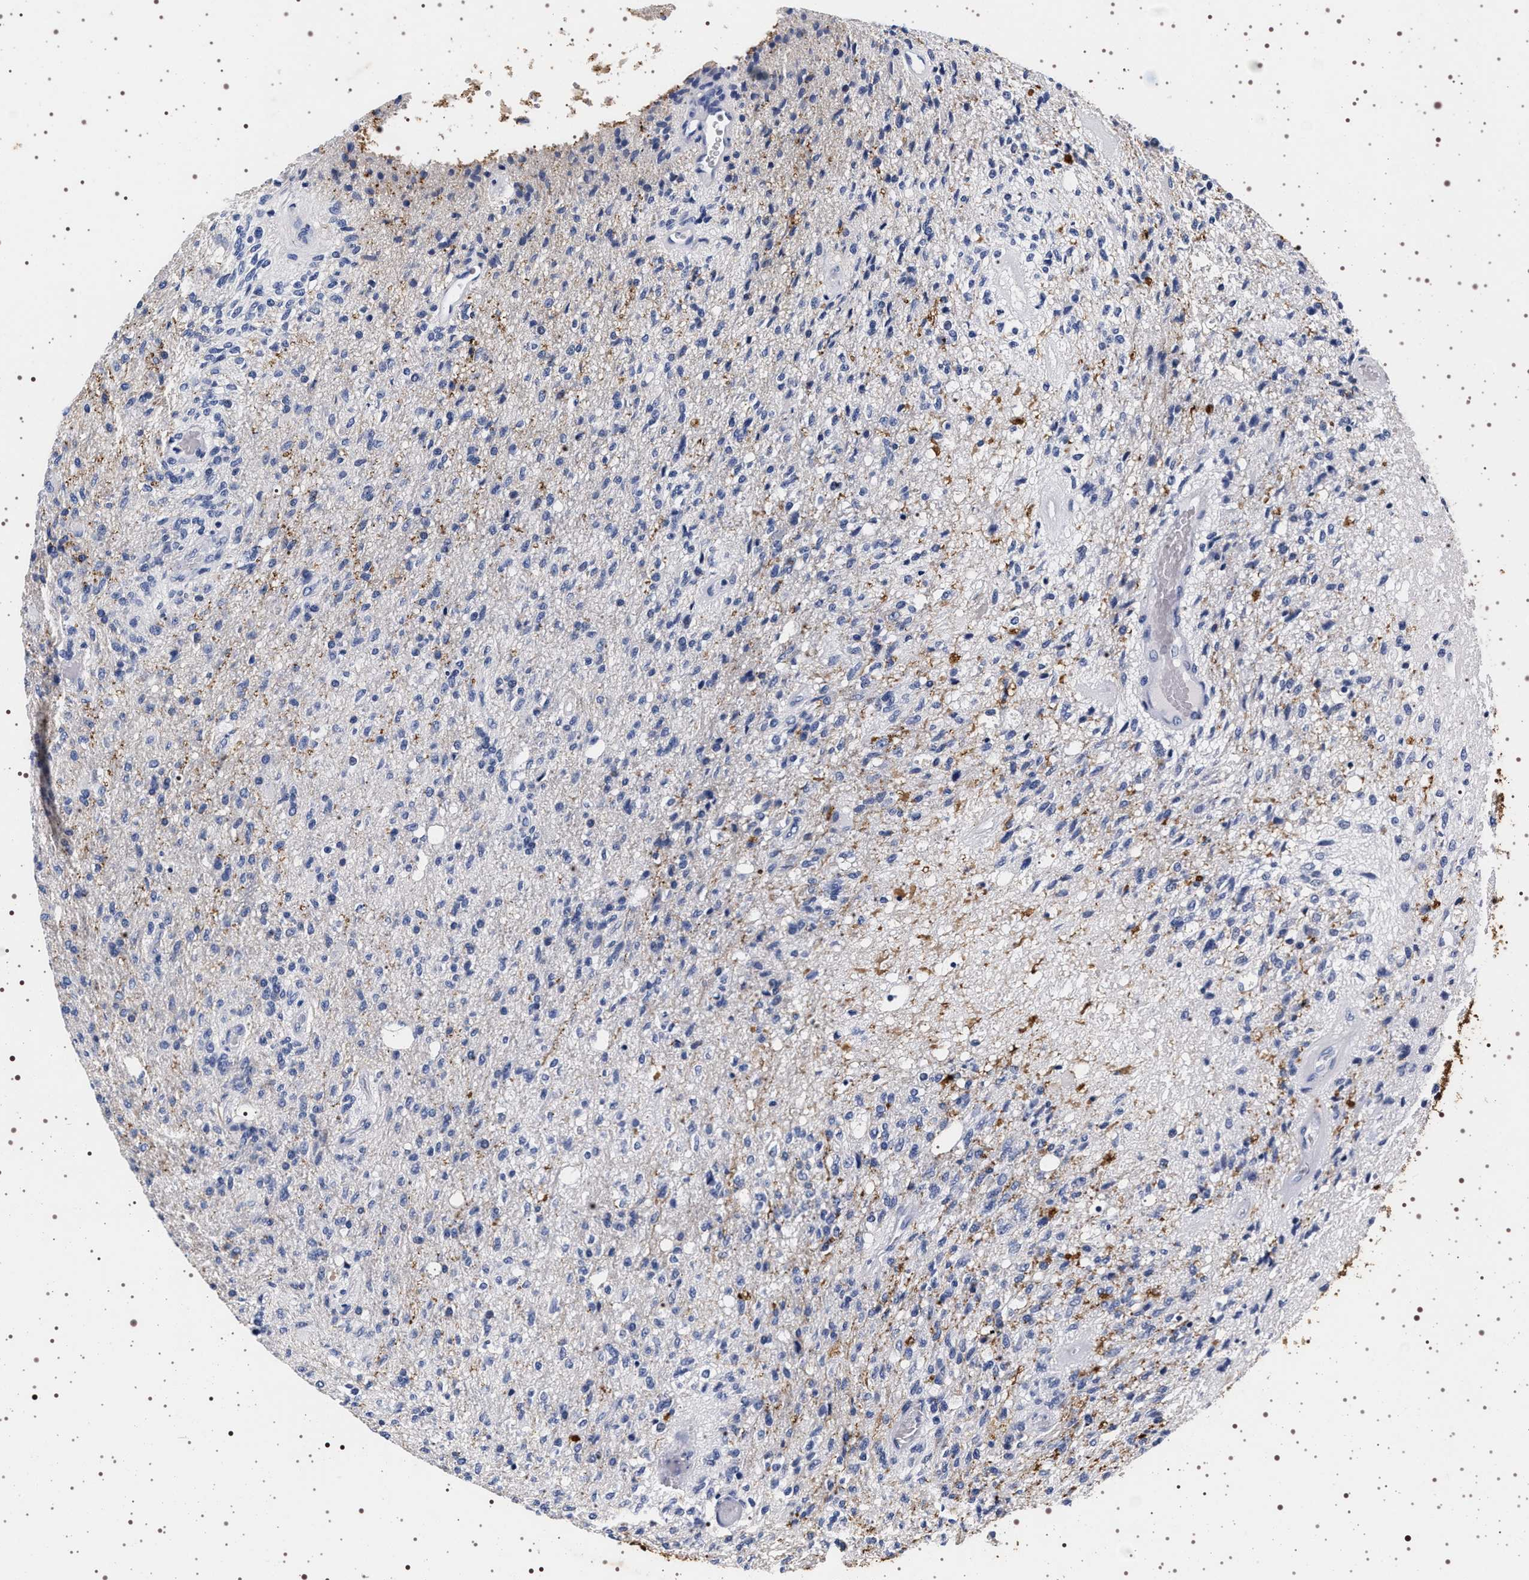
{"staining": {"intensity": "negative", "quantity": "none", "location": "none"}, "tissue": "glioma", "cell_type": "Tumor cells", "image_type": "cancer", "snomed": [{"axis": "morphology", "description": "Normal tissue, NOS"}, {"axis": "morphology", "description": "Glioma, malignant, High grade"}, {"axis": "topography", "description": "Cerebral cortex"}], "caption": "A high-resolution image shows immunohistochemistry staining of high-grade glioma (malignant), which shows no significant positivity in tumor cells.", "gene": "SYN1", "patient": {"sex": "male", "age": 77}}